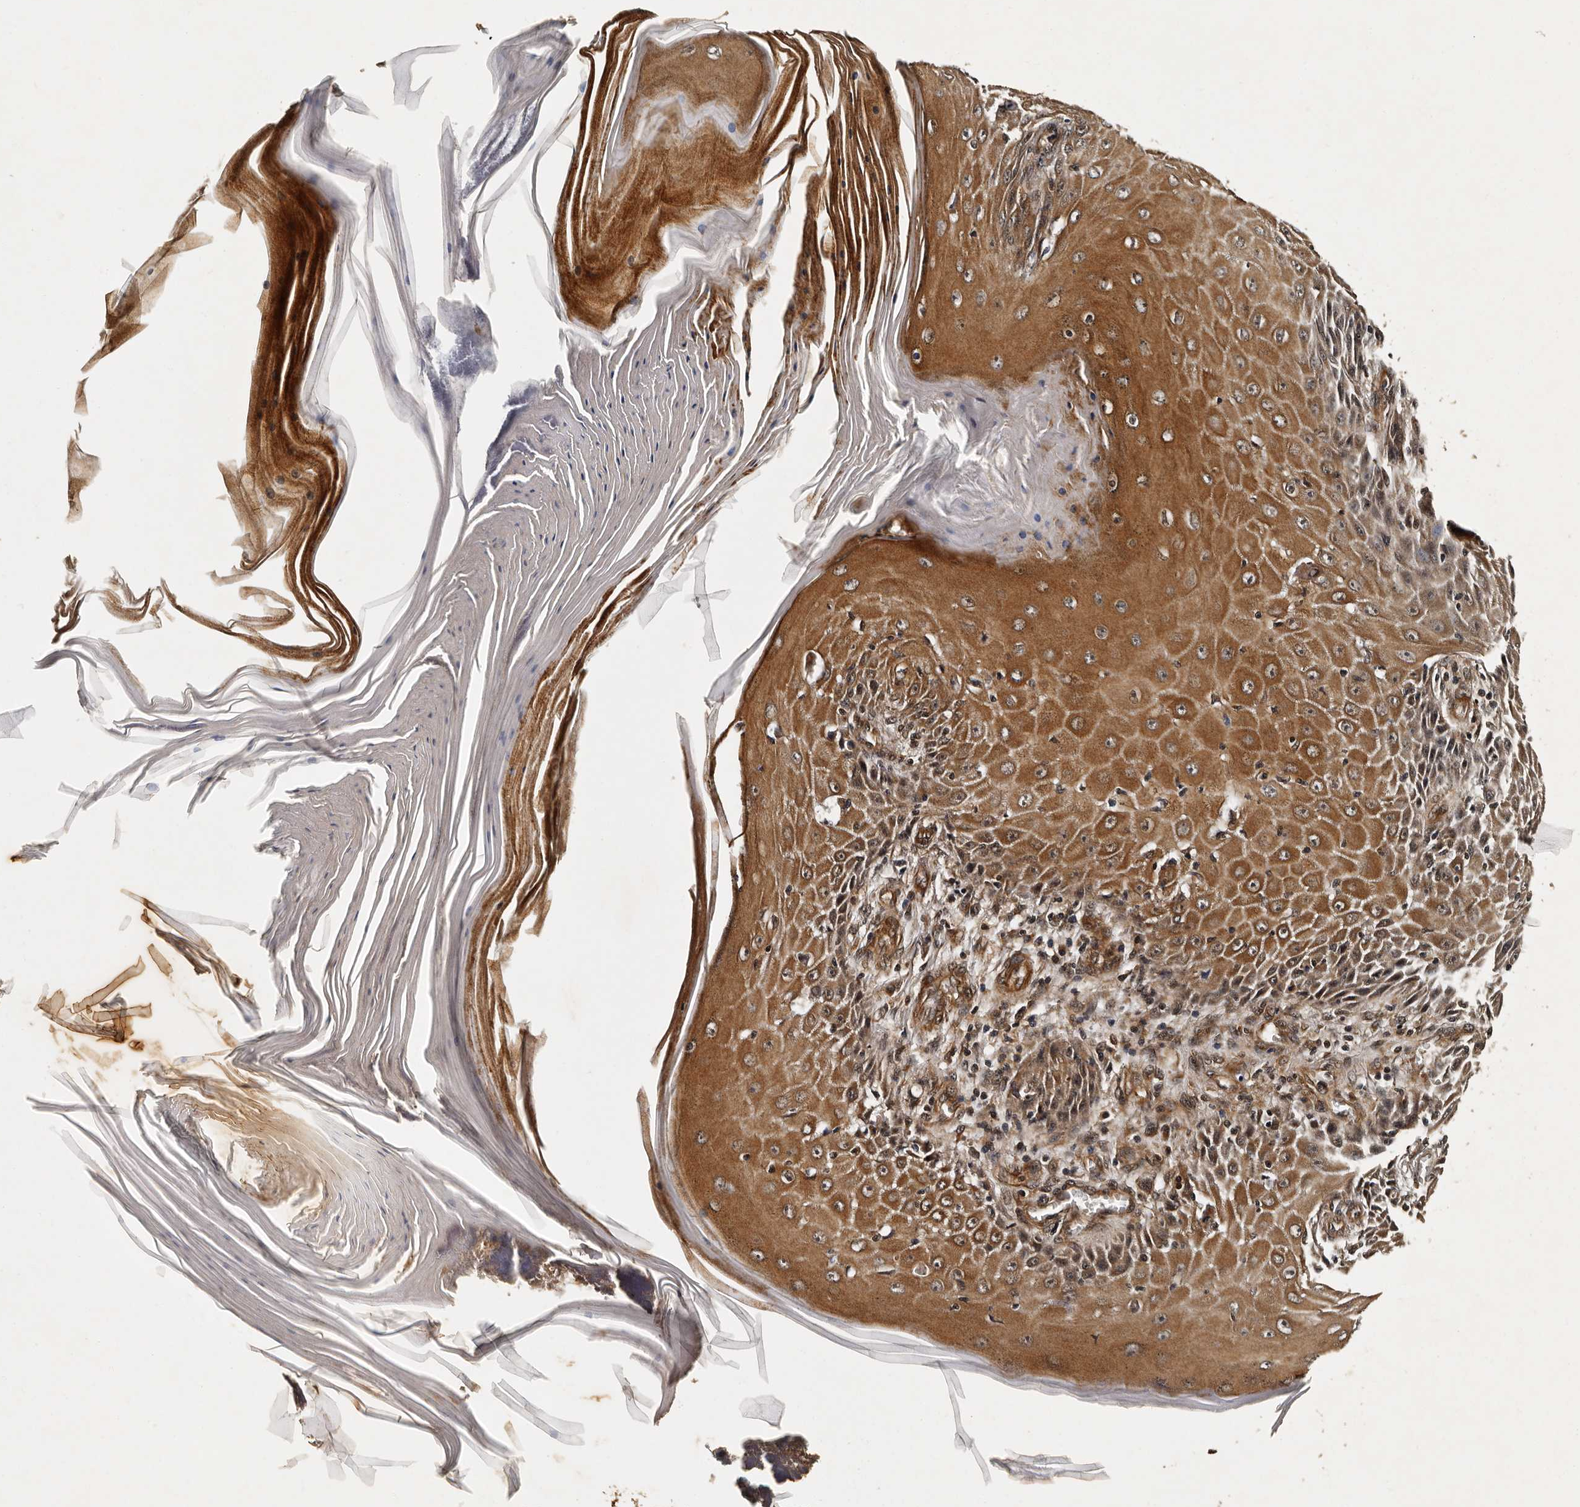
{"staining": {"intensity": "moderate", "quantity": ">75%", "location": "cytoplasmic/membranous"}, "tissue": "skin cancer", "cell_type": "Tumor cells", "image_type": "cancer", "snomed": [{"axis": "morphology", "description": "Squamous cell carcinoma, NOS"}, {"axis": "topography", "description": "Skin"}], "caption": "DAB (3,3'-diaminobenzidine) immunohistochemical staining of skin squamous cell carcinoma displays moderate cytoplasmic/membranous protein positivity in approximately >75% of tumor cells.", "gene": "CPNE3", "patient": {"sex": "female", "age": 73}}